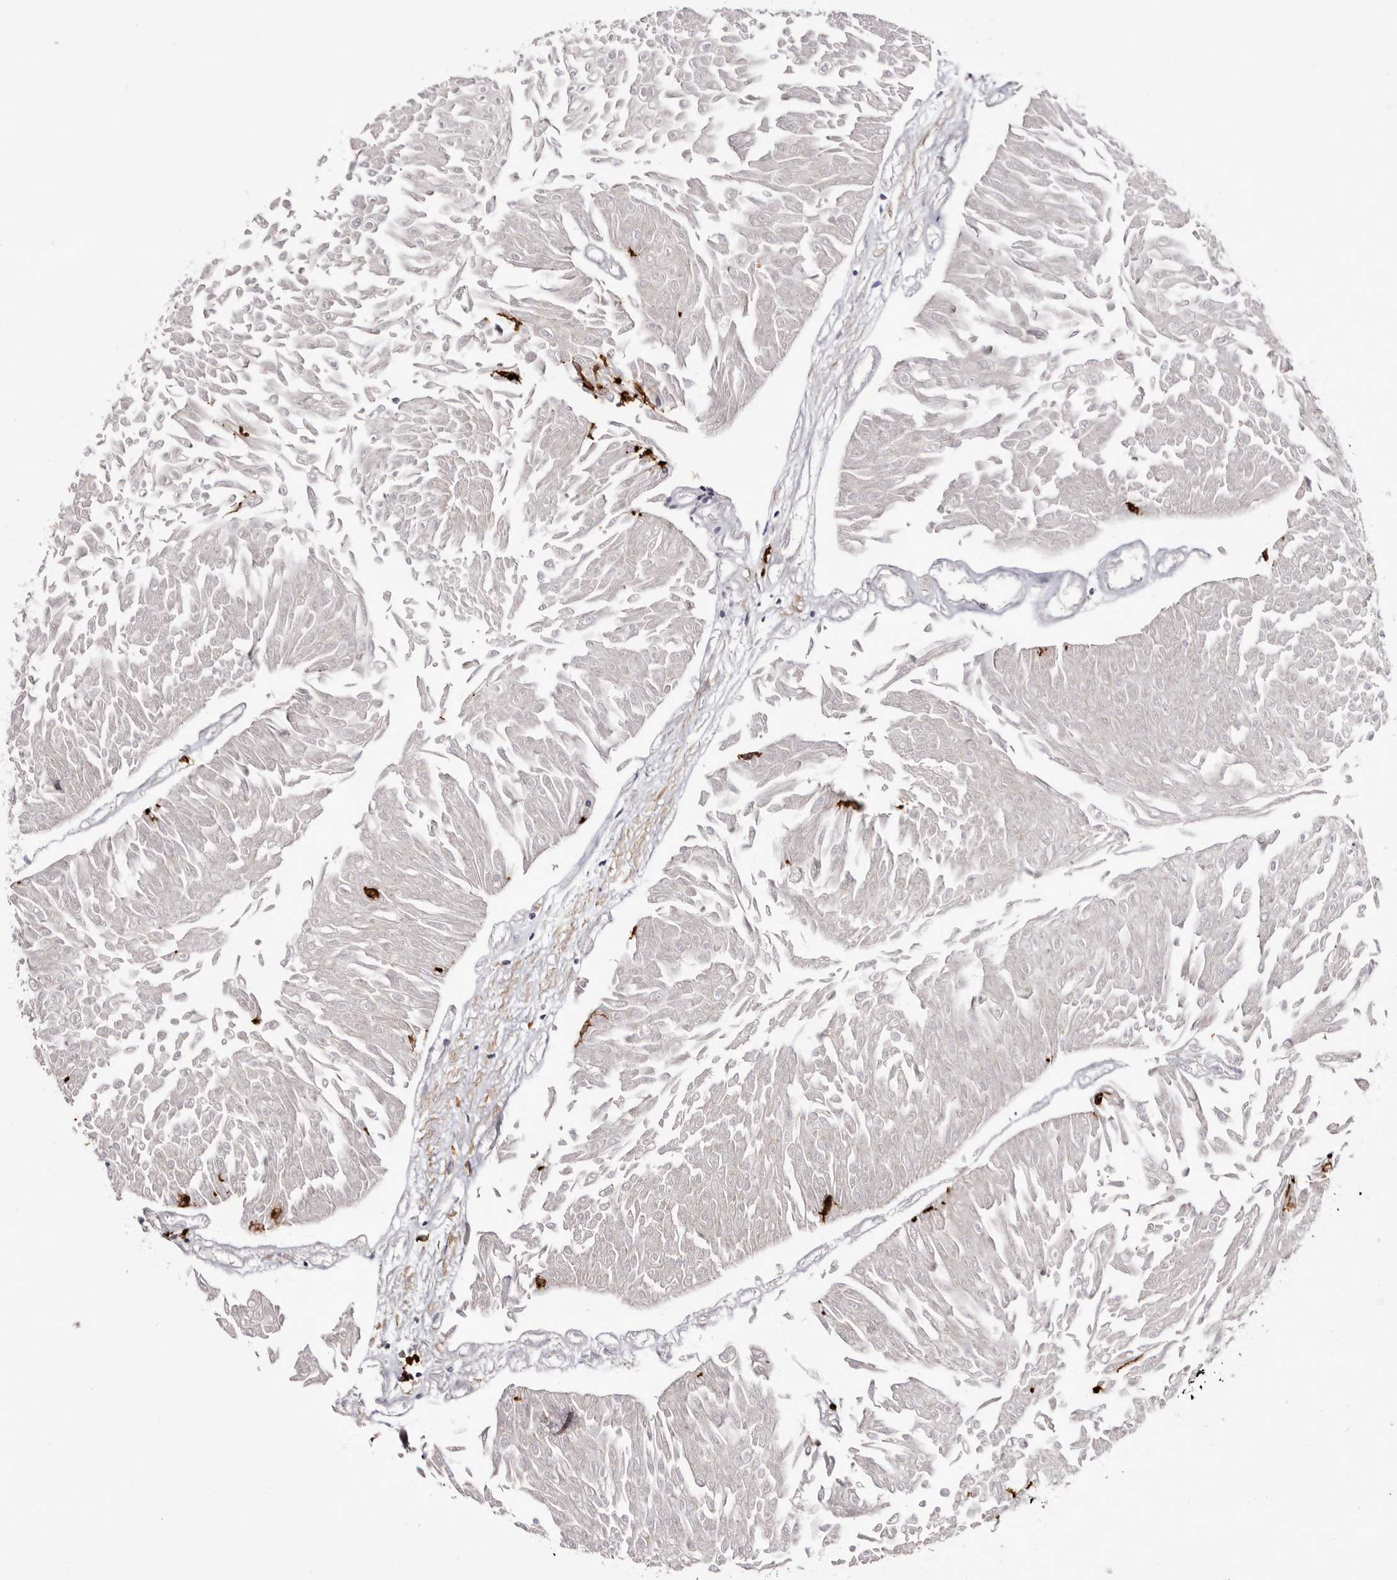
{"staining": {"intensity": "negative", "quantity": "none", "location": "none"}, "tissue": "urothelial cancer", "cell_type": "Tumor cells", "image_type": "cancer", "snomed": [{"axis": "morphology", "description": "Urothelial carcinoma, Low grade"}, {"axis": "topography", "description": "Urinary bladder"}], "caption": "Urothelial cancer was stained to show a protein in brown. There is no significant positivity in tumor cells.", "gene": "S1PR5", "patient": {"sex": "male", "age": 67}}